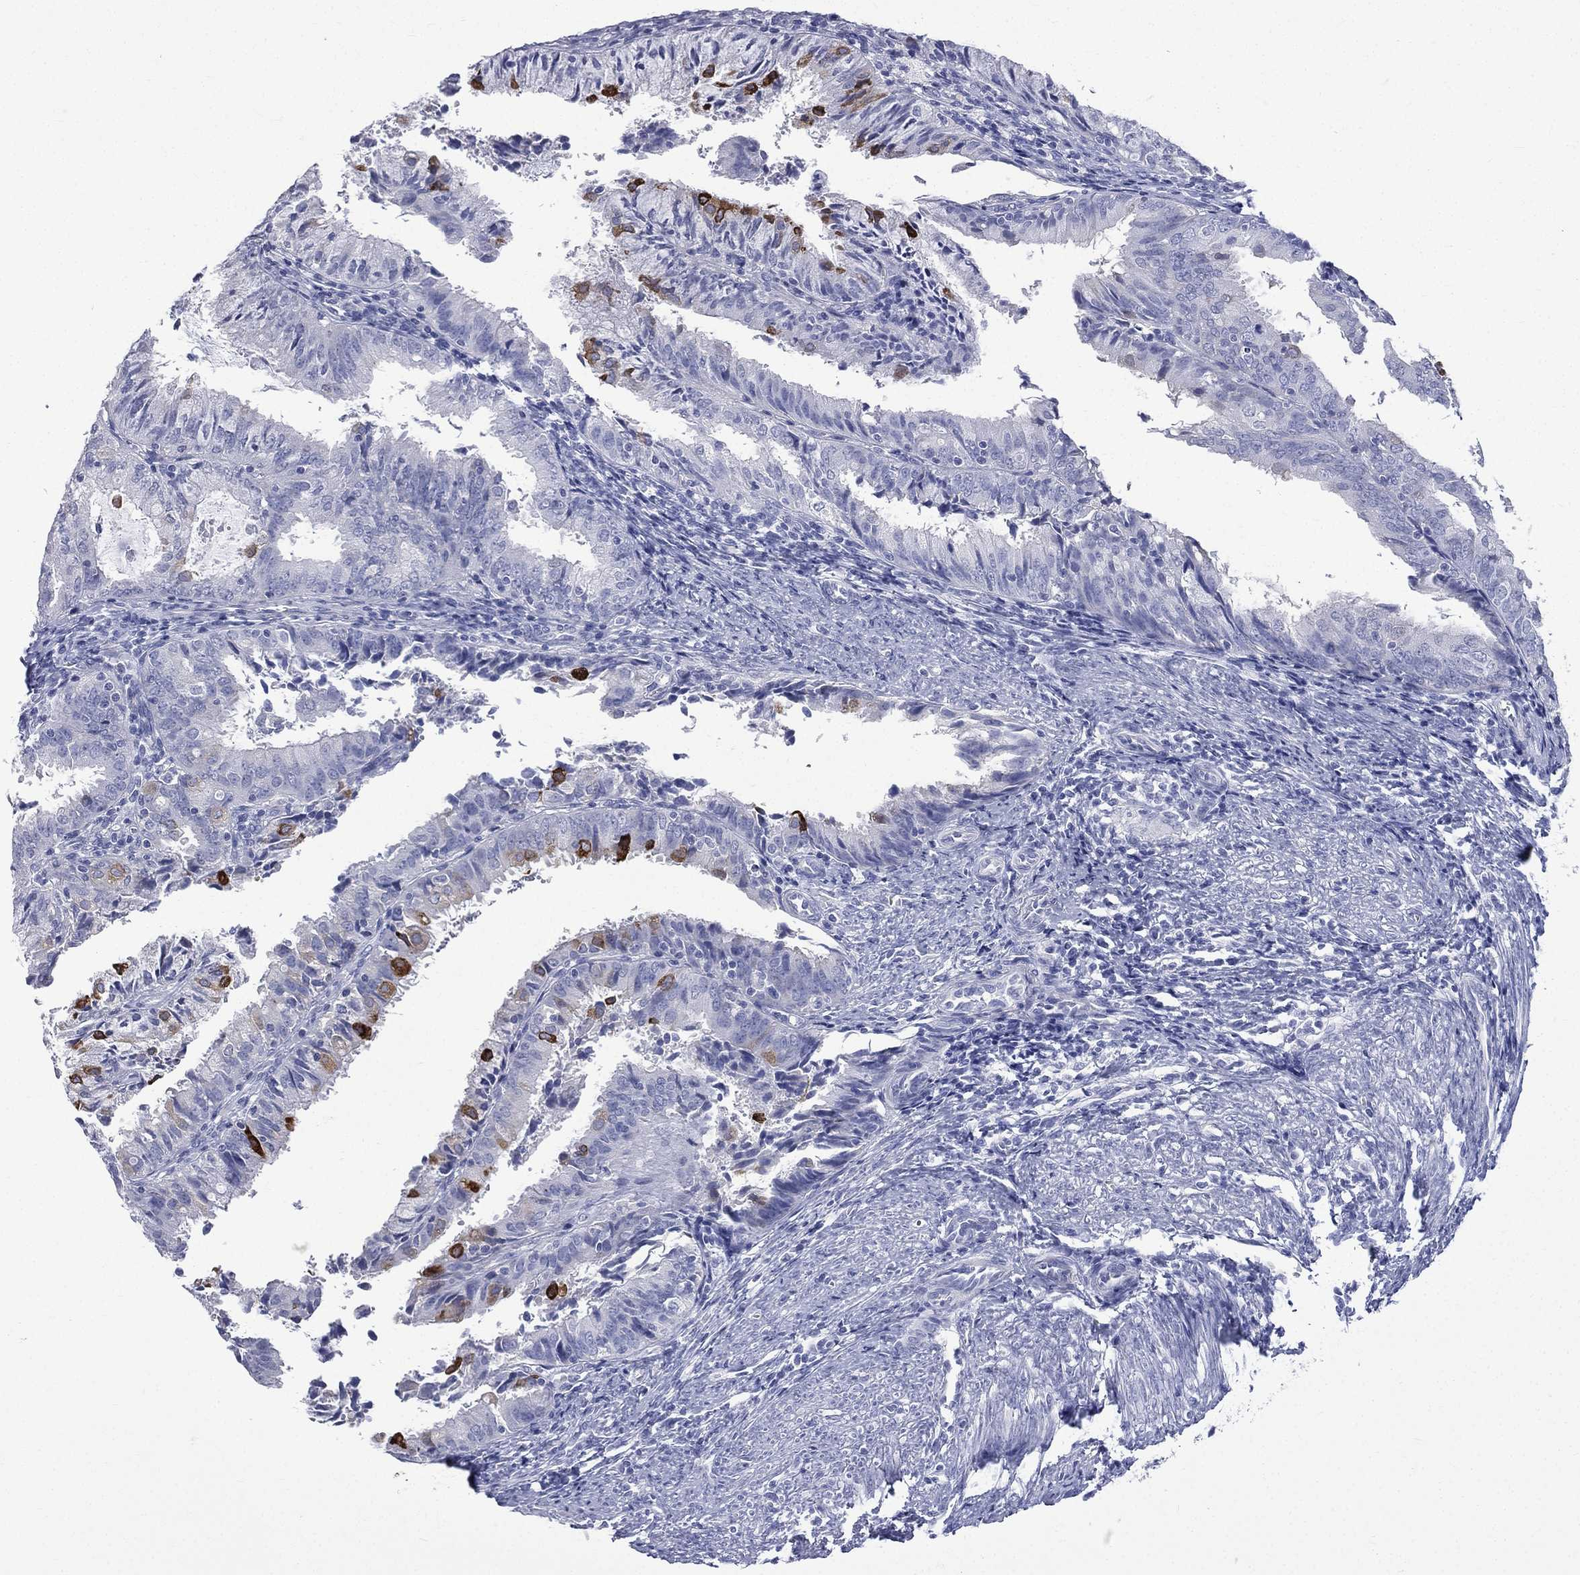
{"staining": {"intensity": "strong", "quantity": "<25%", "location": "cytoplasmic/membranous"}, "tissue": "endometrial cancer", "cell_type": "Tumor cells", "image_type": "cancer", "snomed": [{"axis": "morphology", "description": "Adenocarcinoma, NOS"}, {"axis": "topography", "description": "Endometrium"}], "caption": "DAB immunohistochemical staining of adenocarcinoma (endometrial) exhibits strong cytoplasmic/membranous protein staining in approximately <25% of tumor cells.", "gene": "CES2", "patient": {"sex": "female", "age": 57}}